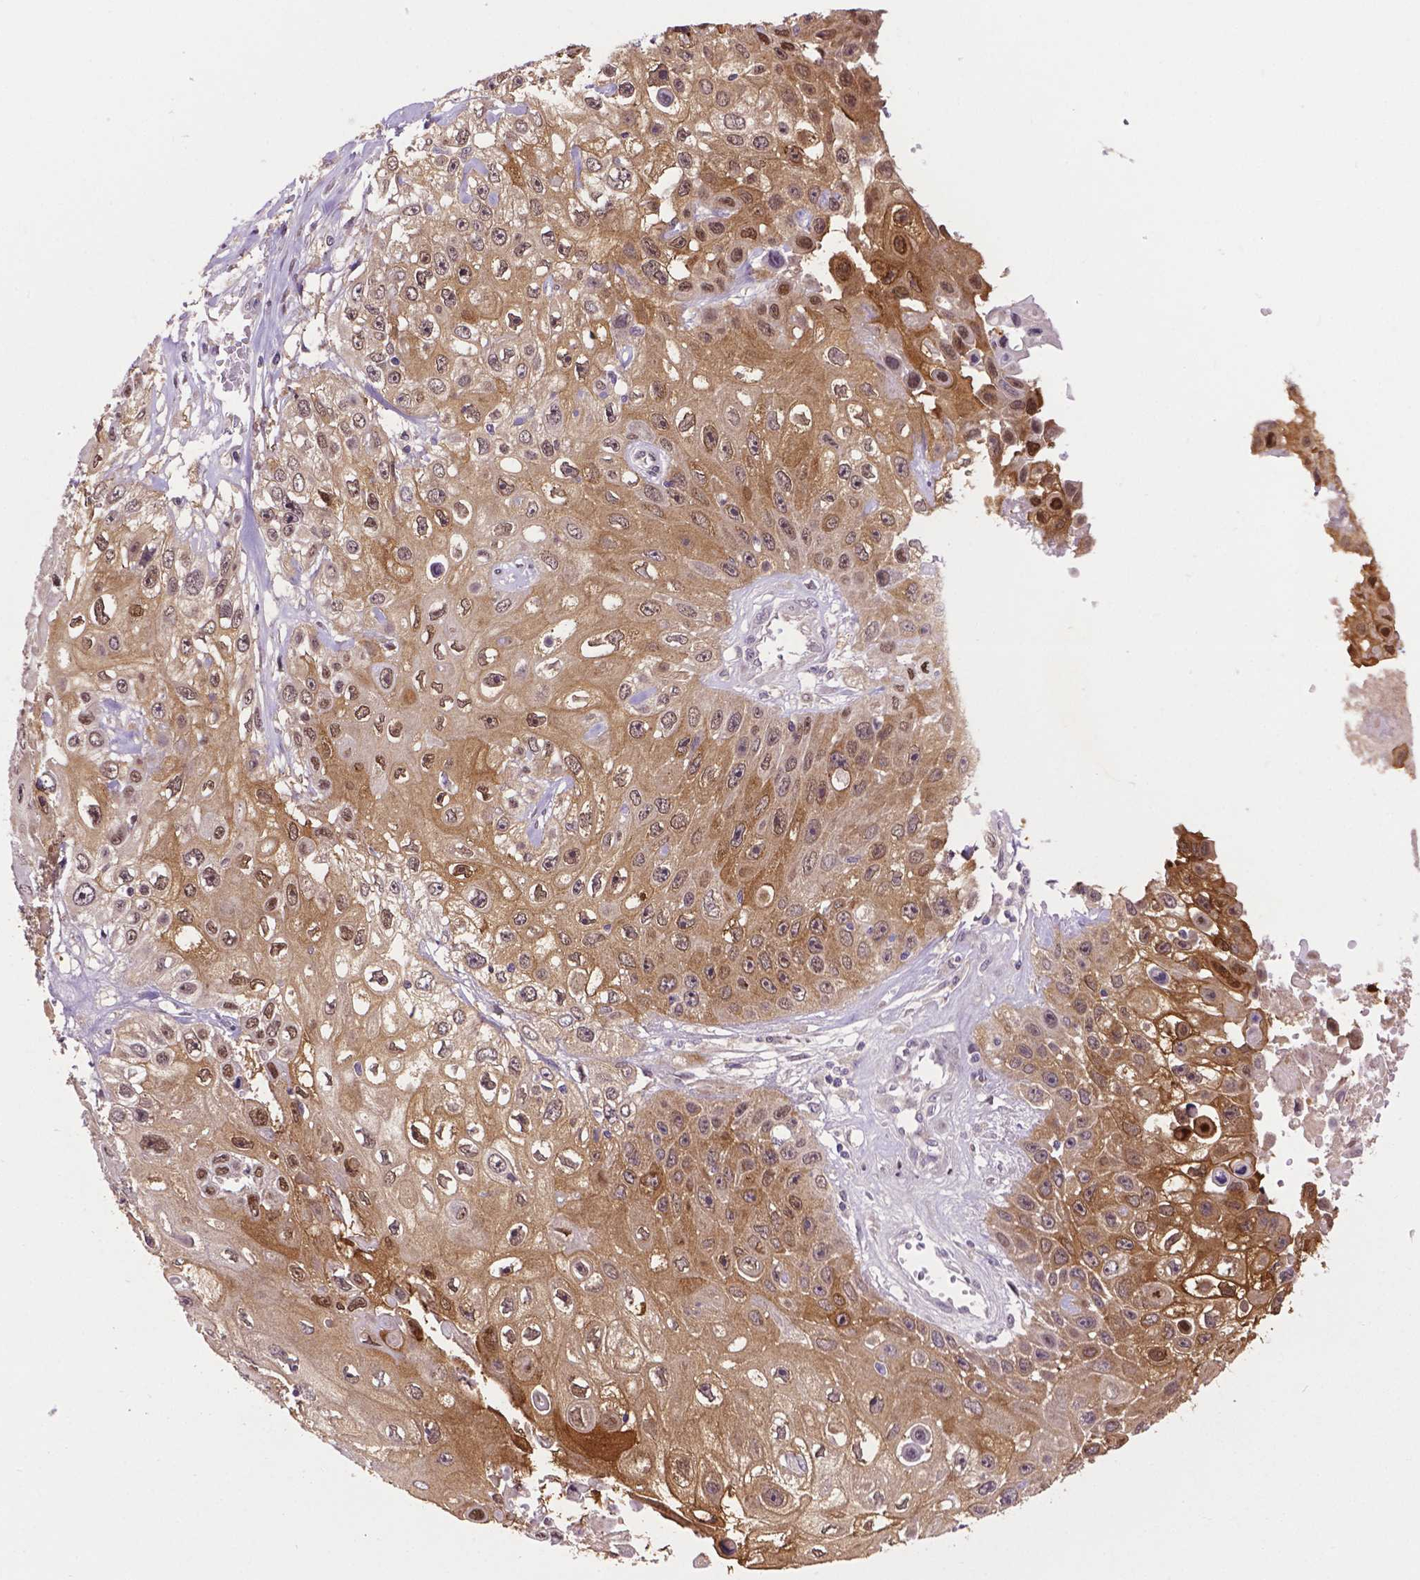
{"staining": {"intensity": "weak", "quantity": ">75%", "location": "cytoplasmic/membranous,nuclear"}, "tissue": "skin cancer", "cell_type": "Tumor cells", "image_type": "cancer", "snomed": [{"axis": "morphology", "description": "Squamous cell carcinoma, NOS"}, {"axis": "topography", "description": "Skin"}], "caption": "Immunohistochemical staining of skin cancer (squamous cell carcinoma) displays low levels of weak cytoplasmic/membranous and nuclear protein positivity in about >75% of tumor cells.", "gene": "IRF6", "patient": {"sex": "male", "age": 82}}